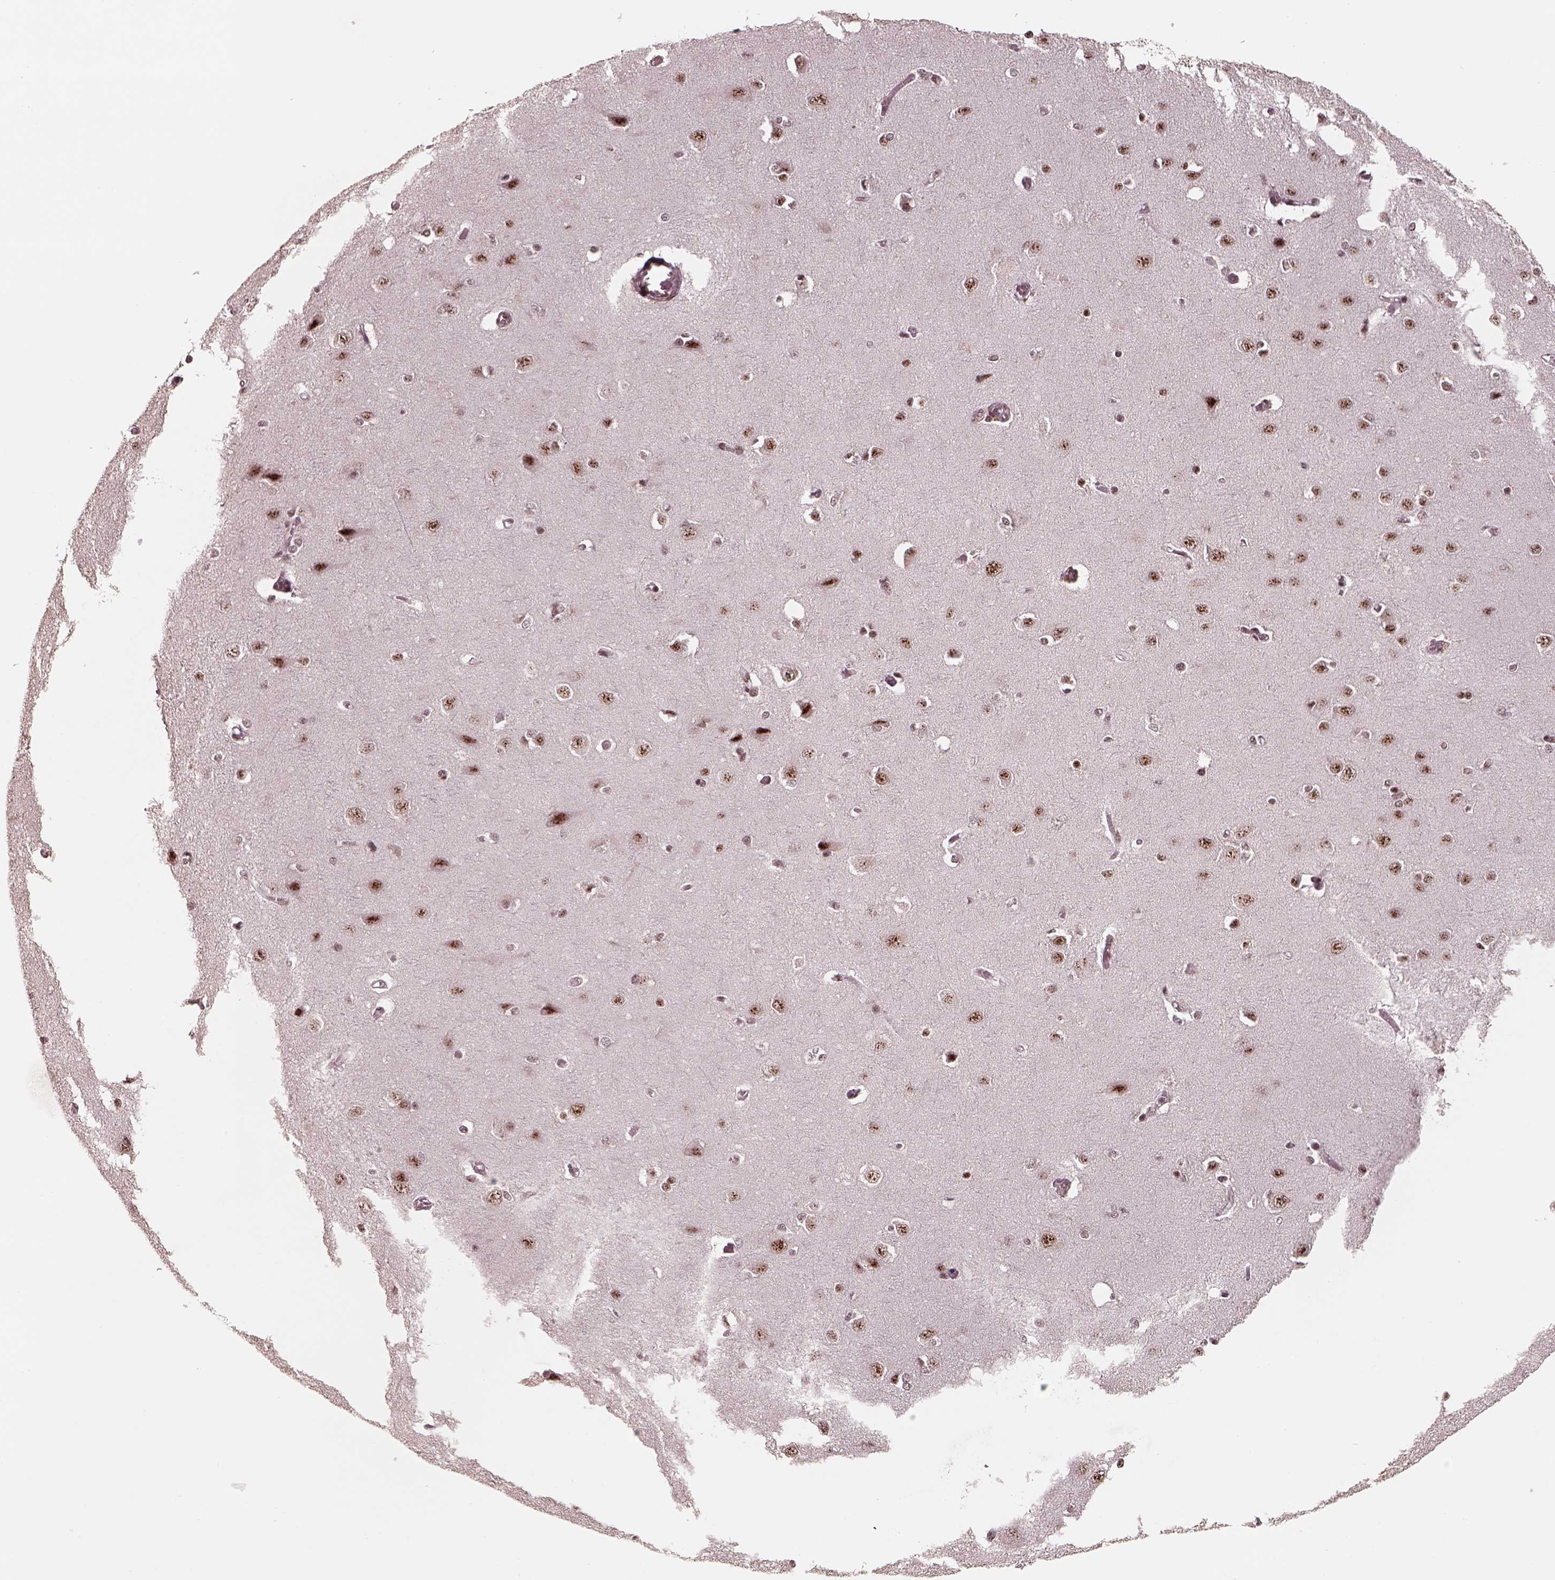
{"staining": {"intensity": "strong", "quantity": ">75%", "location": "nuclear"}, "tissue": "cerebral cortex", "cell_type": "Endothelial cells", "image_type": "normal", "snomed": [{"axis": "morphology", "description": "Normal tissue, NOS"}, {"axis": "topography", "description": "Cerebral cortex"}], "caption": "A histopathology image of human cerebral cortex stained for a protein exhibits strong nuclear brown staining in endothelial cells. Using DAB (3,3'-diaminobenzidine) (brown) and hematoxylin (blue) stains, captured at high magnification using brightfield microscopy.", "gene": "ATXN7L3", "patient": {"sex": "male", "age": 37}}